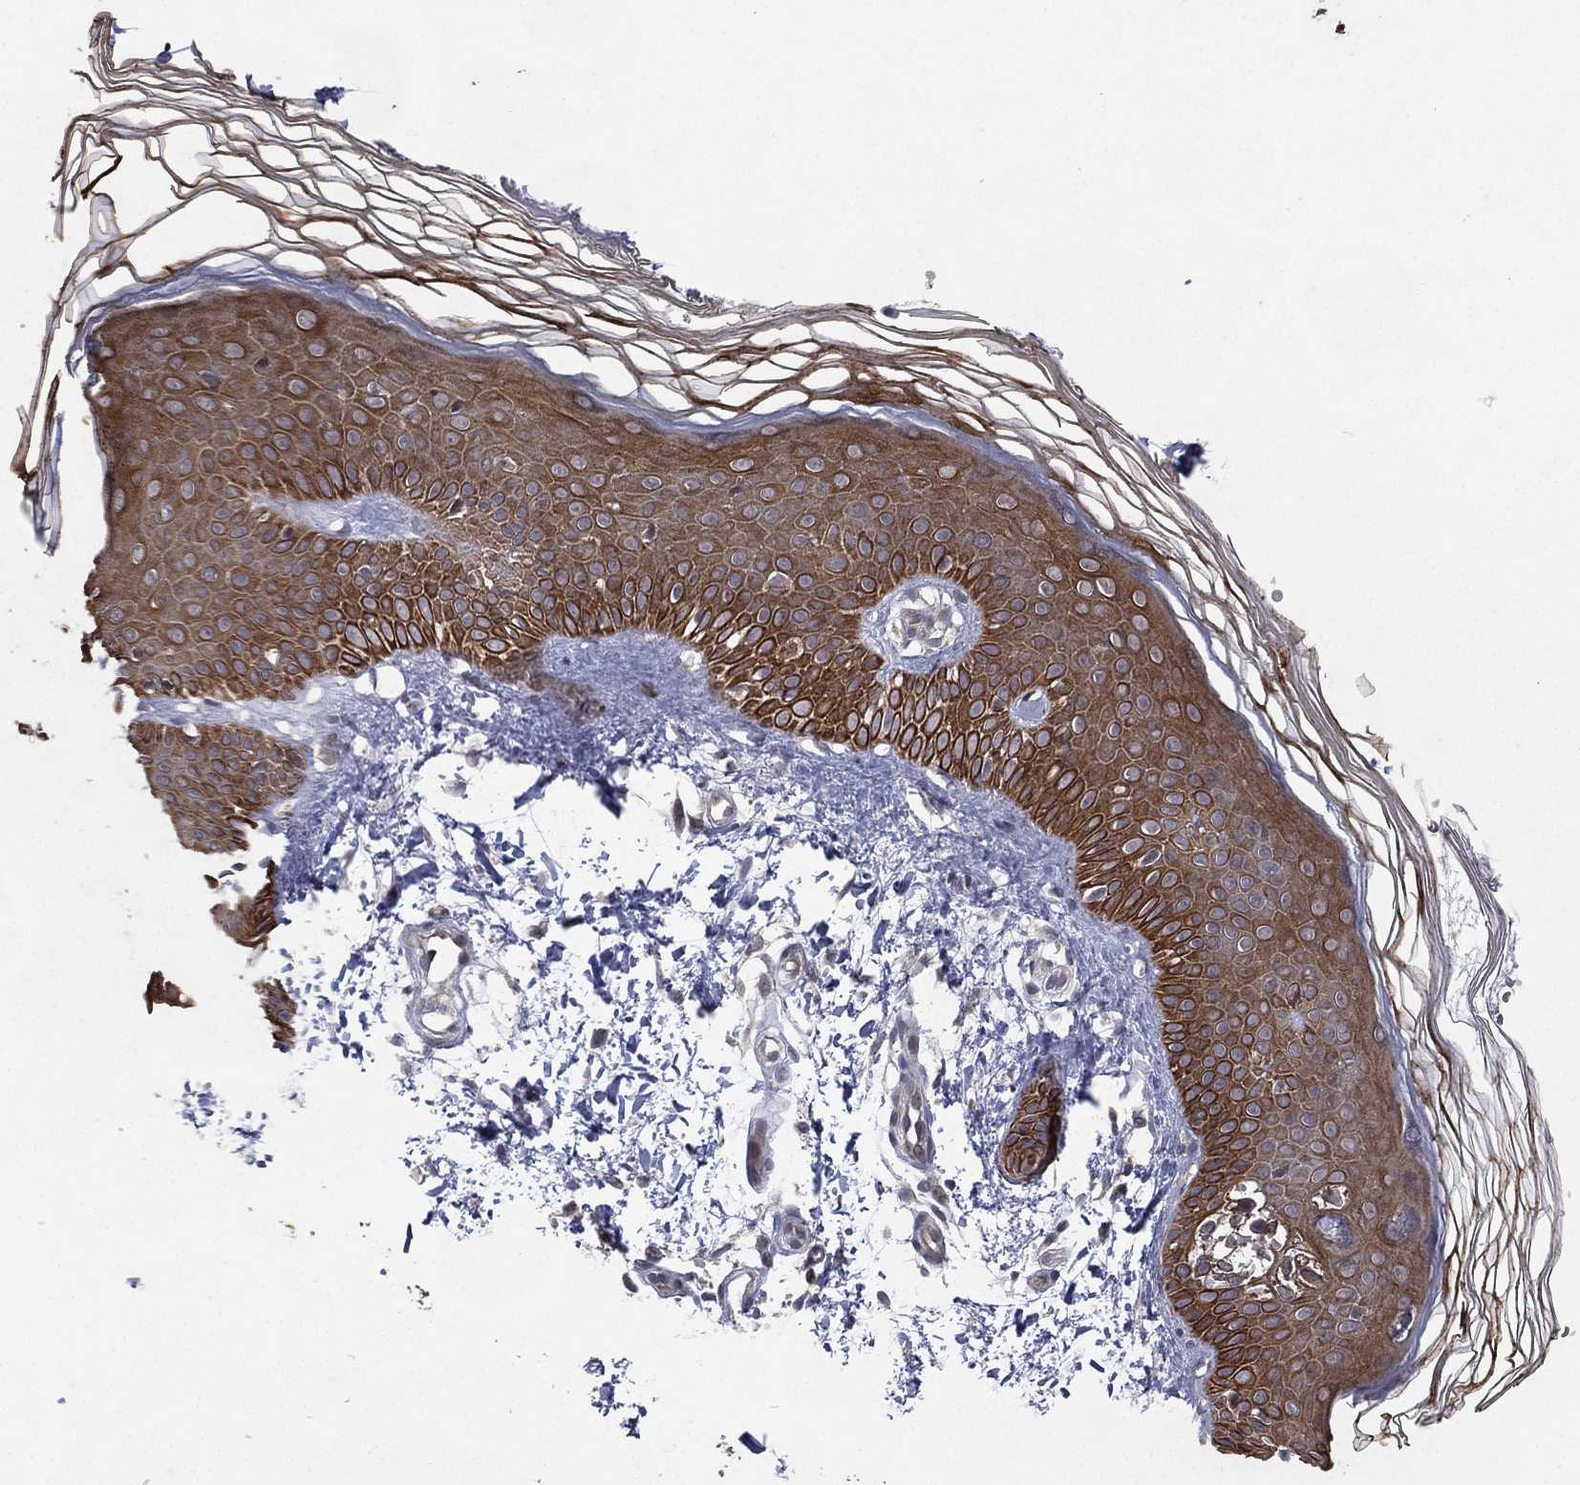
{"staining": {"intensity": "negative", "quantity": "none", "location": "none"}, "tissue": "skin", "cell_type": "Fibroblasts", "image_type": "normal", "snomed": [{"axis": "morphology", "description": "Normal tissue, NOS"}, {"axis": "topography", "description": "Skin"}], "caption": "The IHC micrograph has no significant staining in fibroblasts of skin.", "gene": "KAT14", "patient": {"sex": "female", "age": 62}}